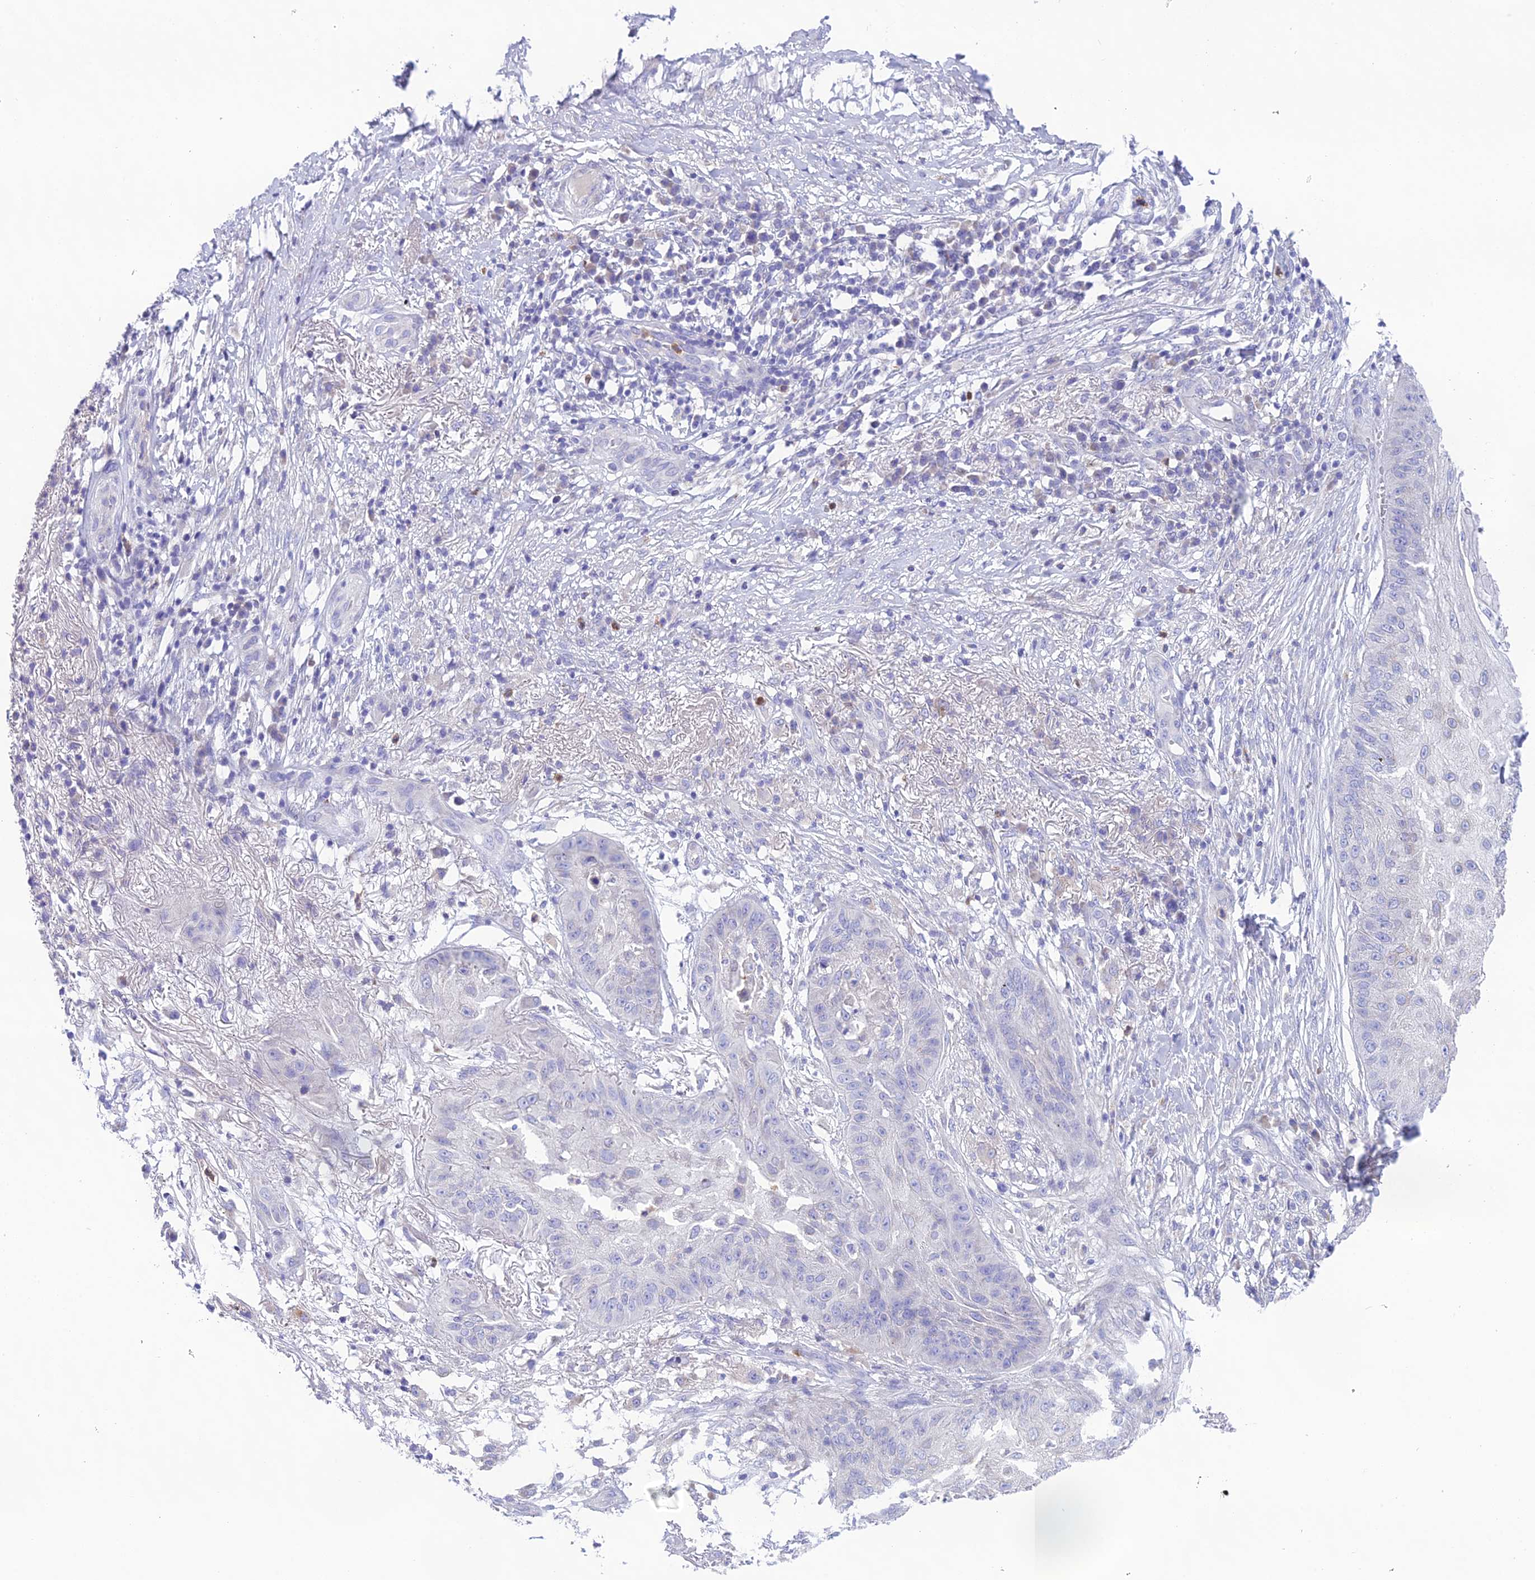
{"staining": {"intensity": "negative", "quantity": "none", "location": "none"}, "tissue": "skin cancer", "cell_type": "Tumor cells", "image_type": "cancer", "snomed": [{"axis": "morphology", "description": "Squamous cell carcinoma, NOS"}, {"axis": "topography", "description": "Skin"}], "caption": "Tumor cells are negative for brown protein staining in squamous cell carcinoma (skin).", "gene": "KIAA0408", "patient": {"sex": "male", "age": 70}}